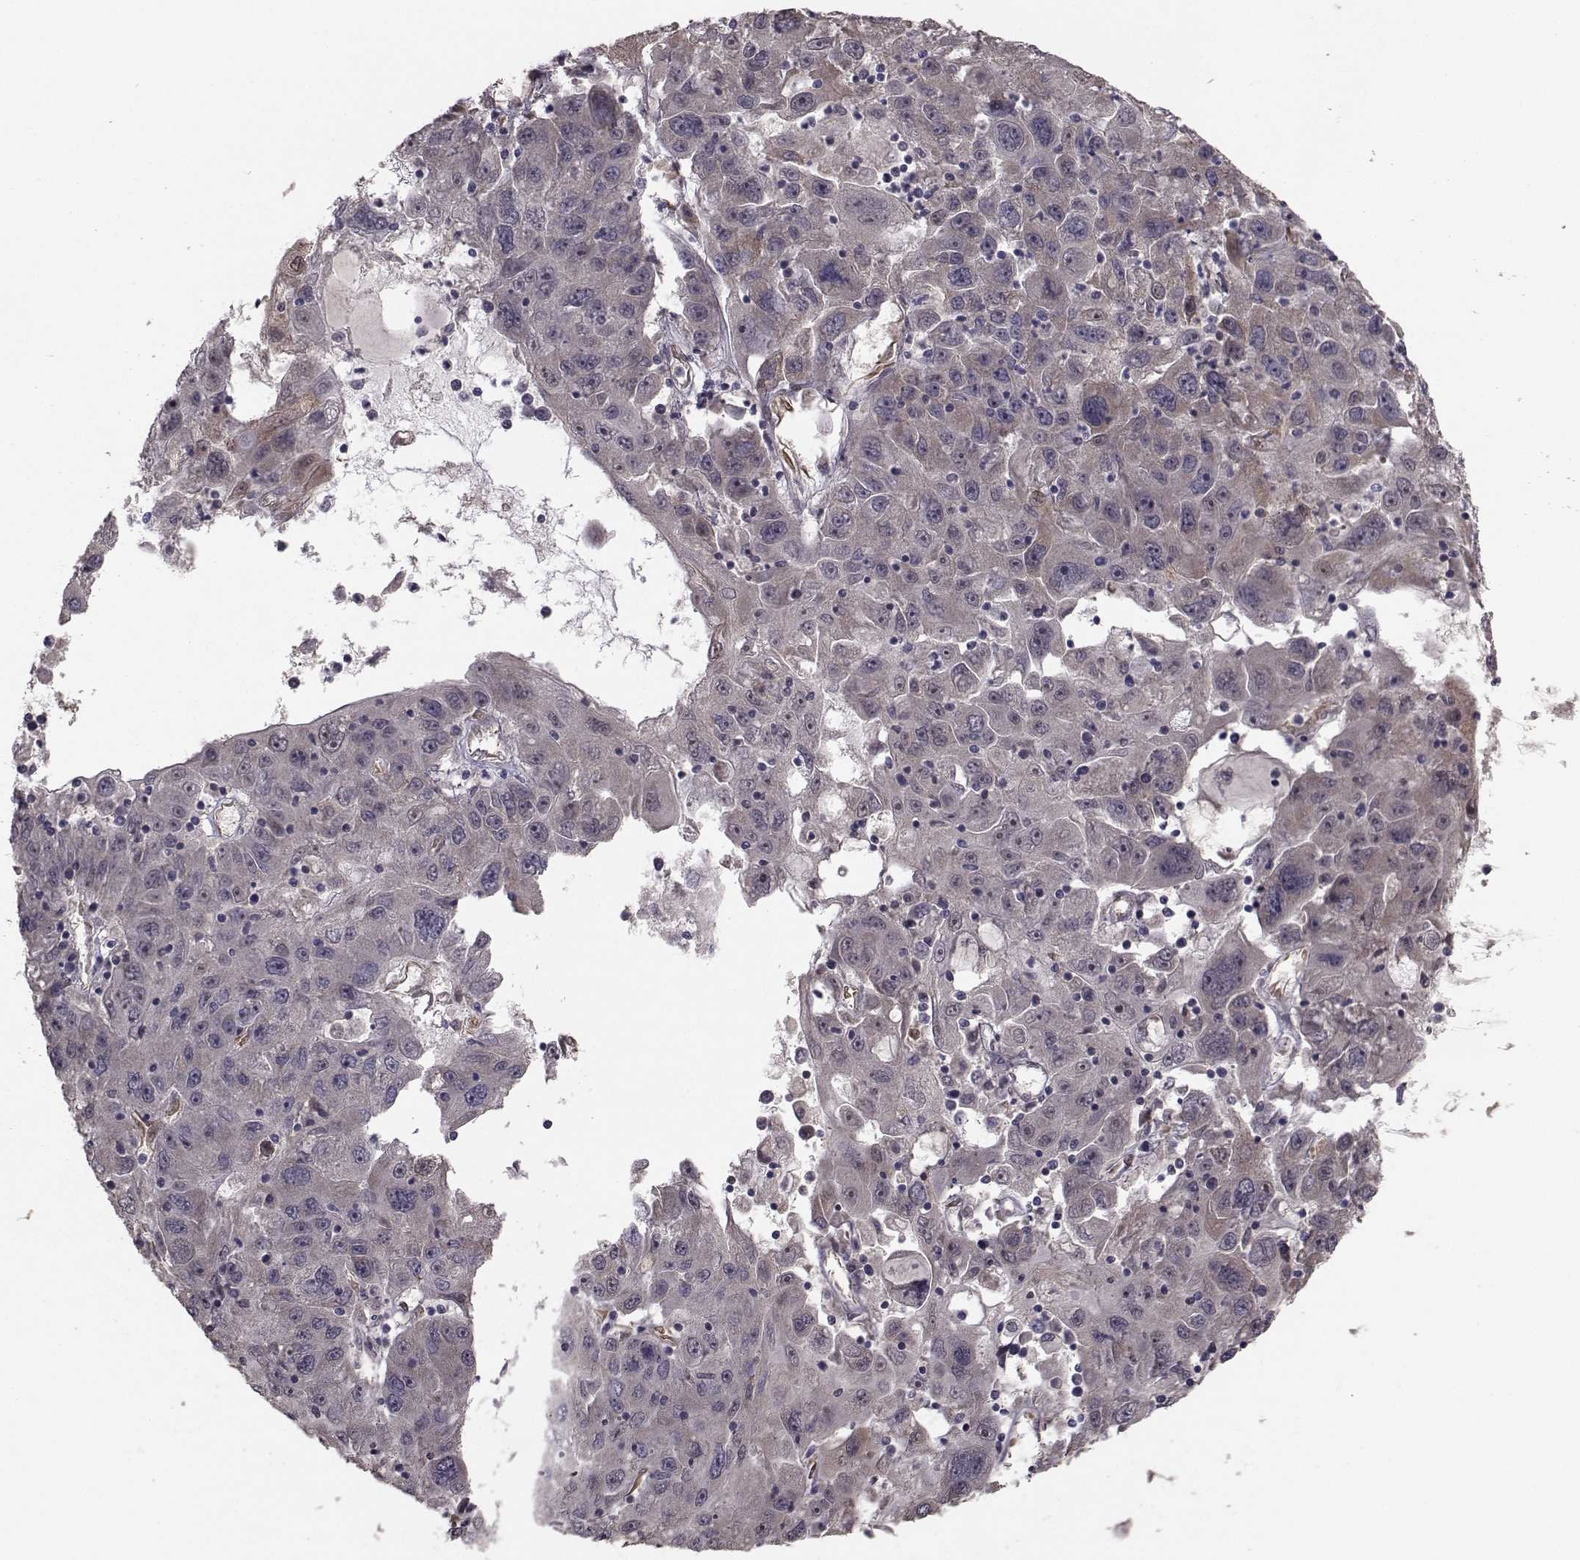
{"staining": {"intensity": "negative", "quantity": "none", "location": "none"}, "tissue": "stomach cancer", "cell_type": "Tumor cells", "image_type": "cancer", "snomed": [{"axis": "morphology", "description": "Adenocarcinoma, NOS"}, {"axis": "topography", "description": "Stomach"}], "caption": "Tumor cells show no significant protein staining in stomach cancer (adenocarcinoma).", "gene": "TRIP10", "patient": {"sex": "male", "age": 56}}